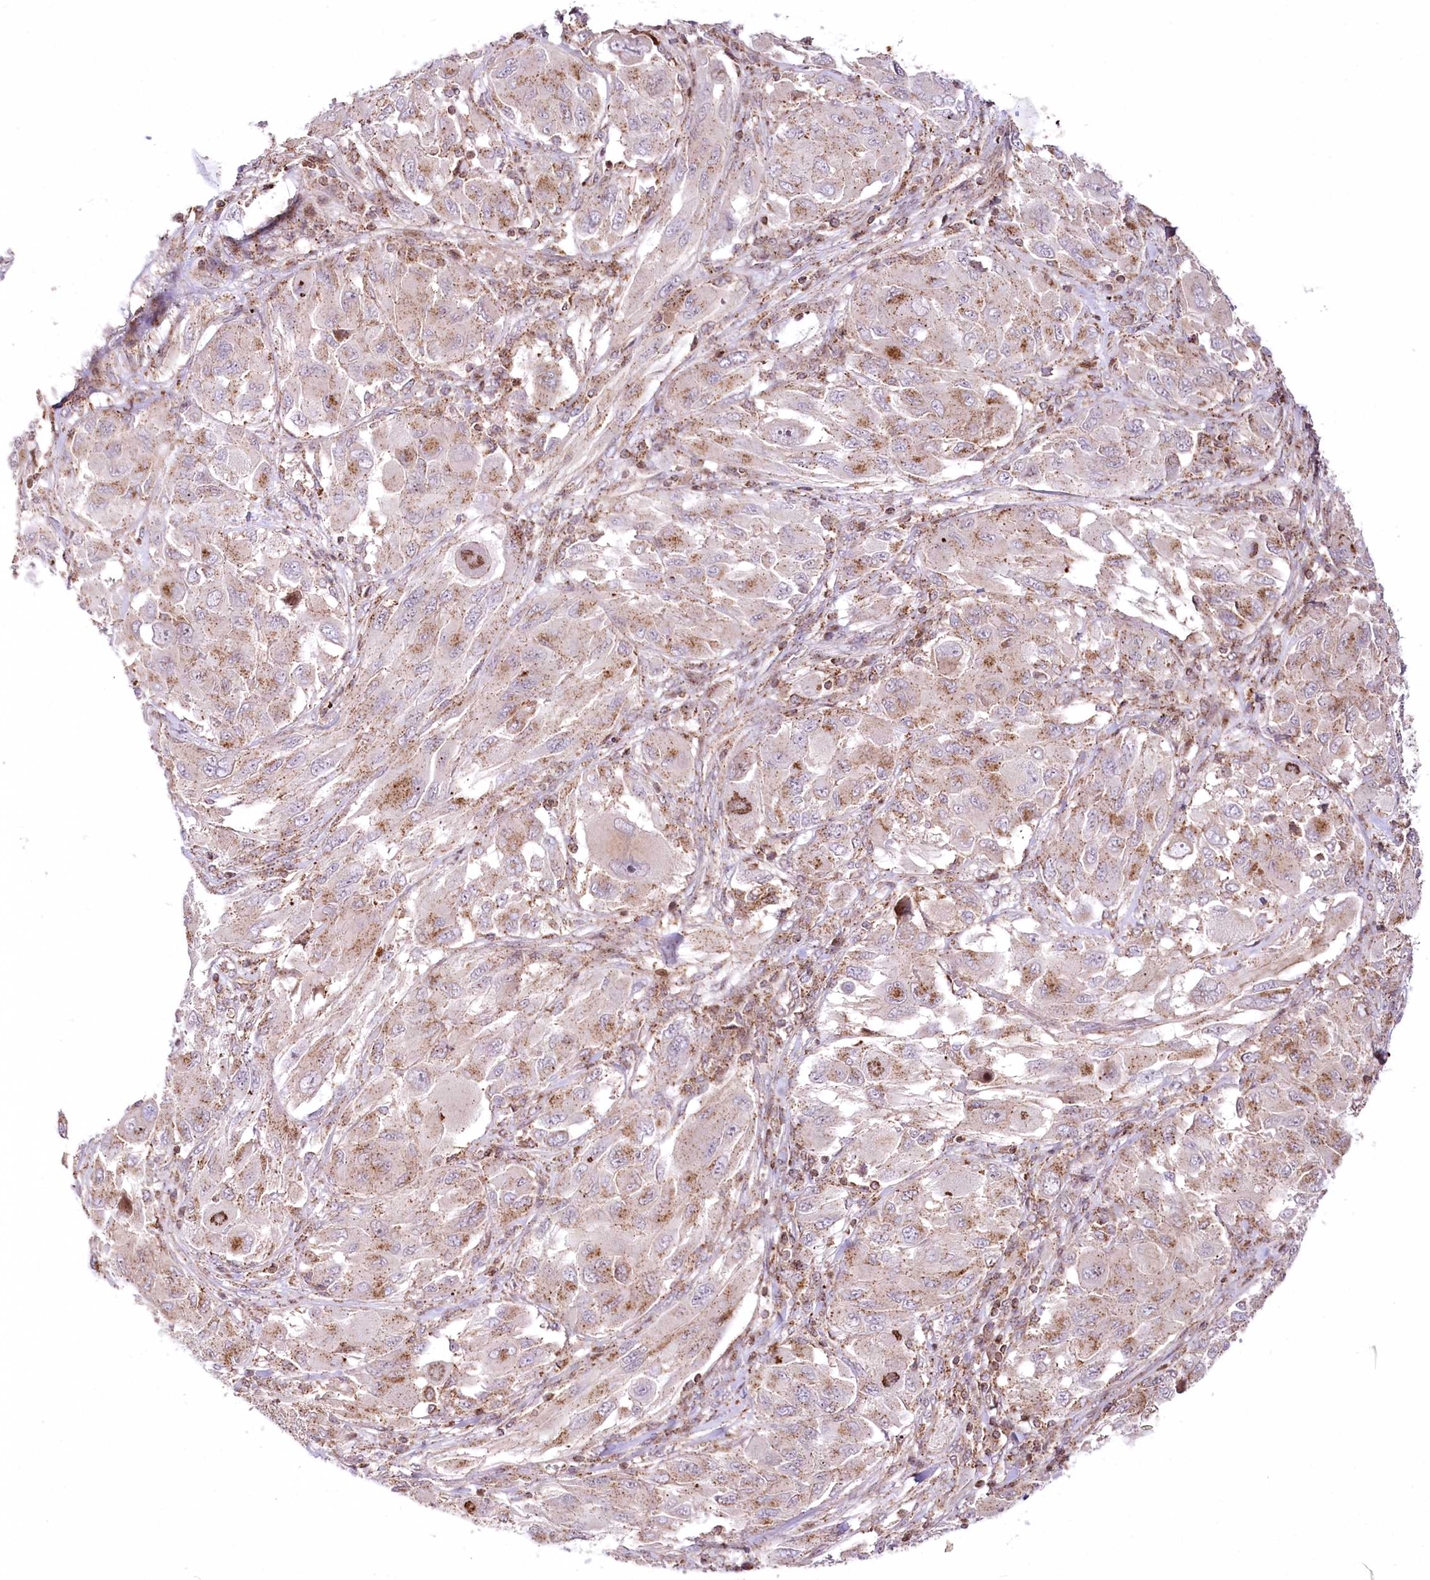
{"staining": {"intensity": "moderate", "quantity": ">75%", "location": "cytoplasmic/membranous"}, "tissue": "melanoma", "cell_type": "Tumor cells", "image_type": "cancer", "snomed": [{"axis": "morphology", "description": "Malignant melanoma, NOS"}, {"axis": "topography", "description": "Skin"}], "caption": "Immunohistochemical staining of melanoma demonstrates moderate cytoplasmic/membranous protein staining in about >75% of tumor cells. (IHC, brightfield microscopy, high magnification).", "gene": "ZFYVE27", "patient": {"sex": "female", "age": 91}}